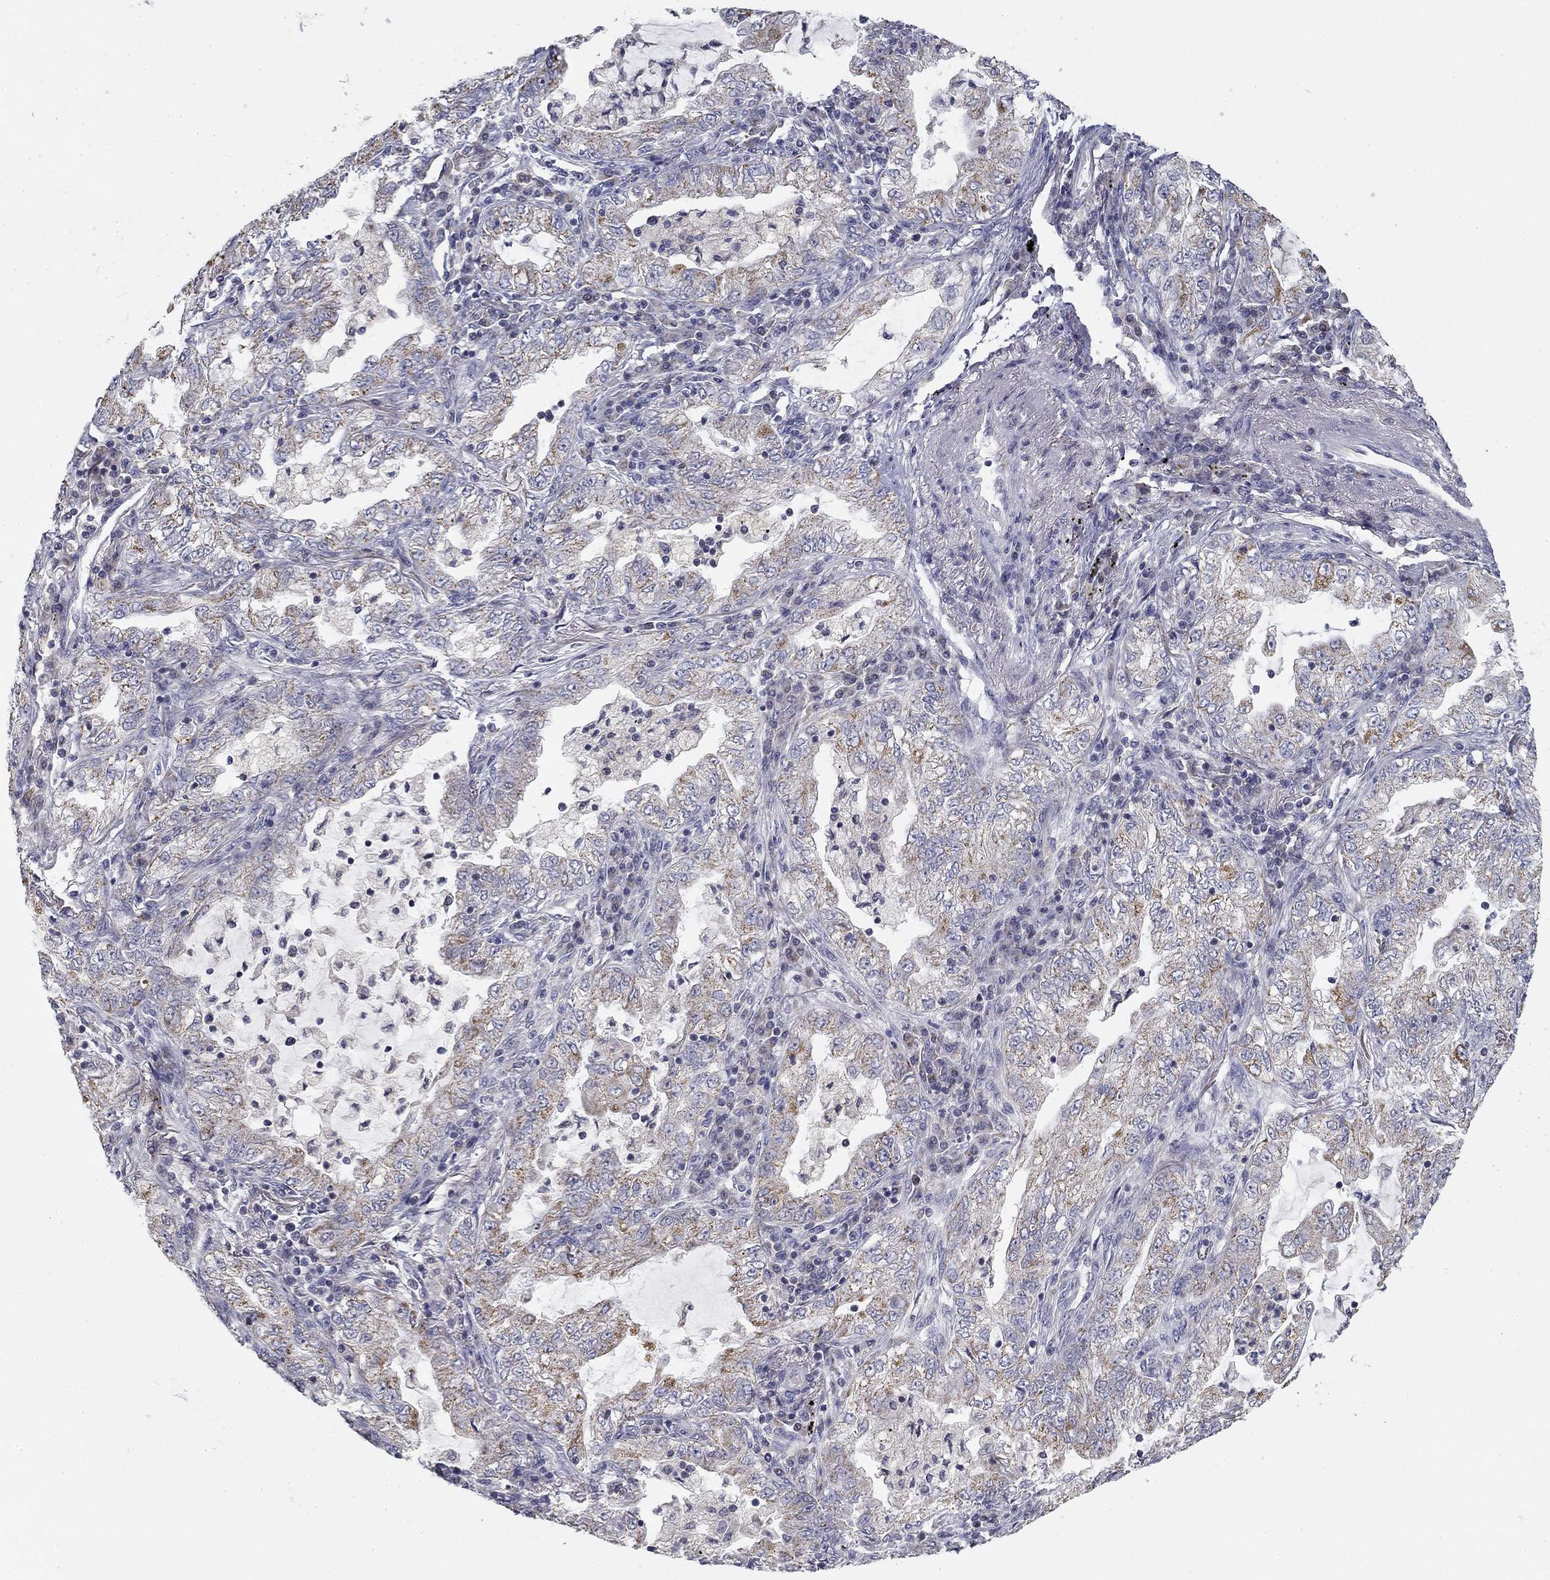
{"staining": {"intensity": "moderate", "quantity": "<25%", "location": "cytoplasmic/membranous"}, "tissue": "lung cancer", "cell_type": "Tumor cells", "image_type": "cancer", "snomed": [{"axis": "morphology", "description": "Adenocarcinoma, NOS"}, {"axis": "topography", "description": "Lung"}], "caption": "Moderate cytoplasmic/membranous expression is present in approximately <25% of tumor cells in adenocarcinoma (lung). Immunohistochemistry stains the protein in brown and the nuclei are stained blue.", "gene": "SLC2A9", "patient": {"sex": "female", "age": 73}}